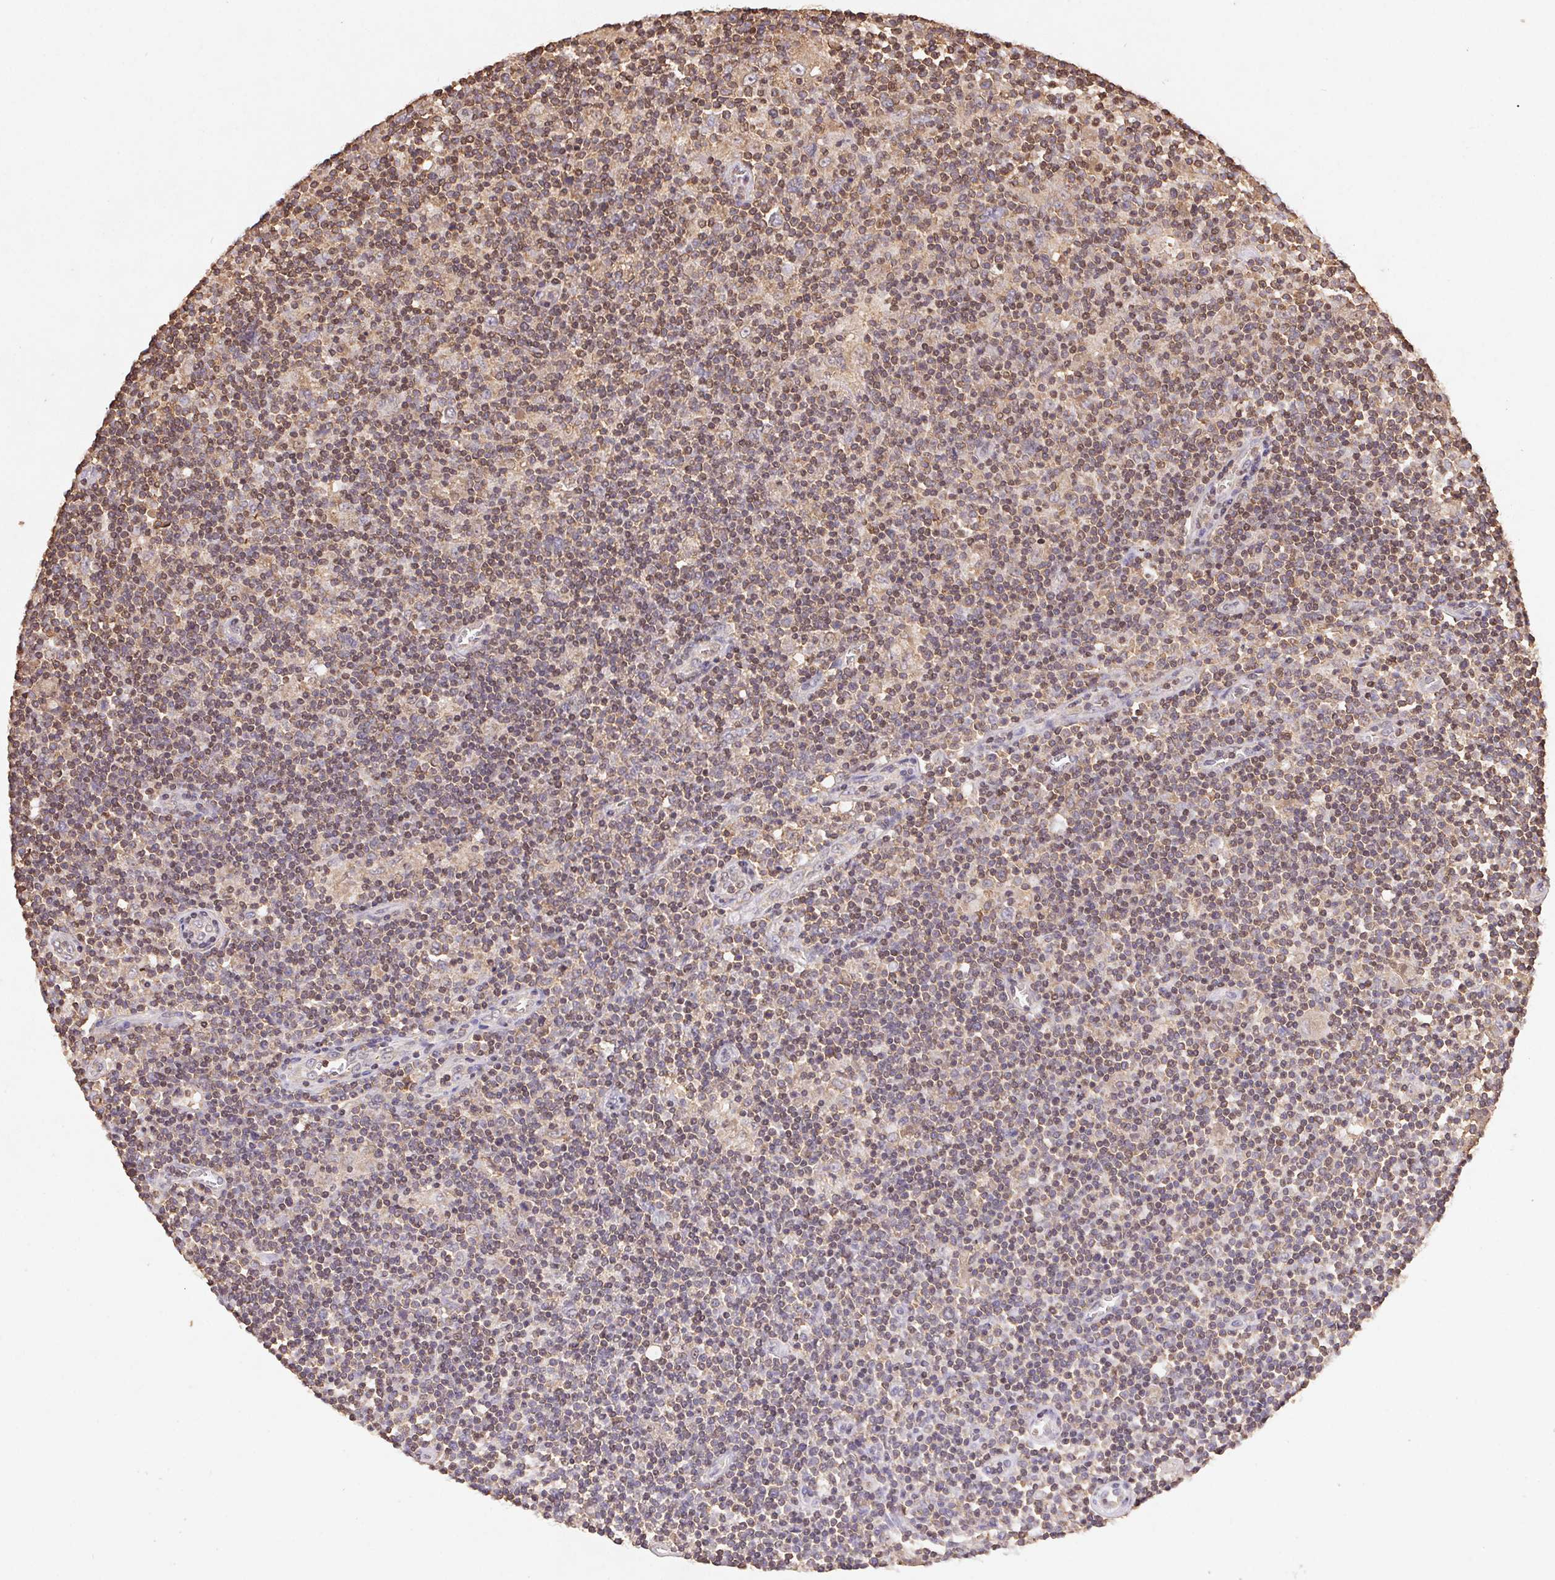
{"staining": {"intensity": "negative", "quantity": "none", "location": "none"}, "tissue": "lymphoma", "cell_type": "Tumor cells", "image_type": "cancer", "snomed": [{"axis": "morphology", "description": "Hodgkin's disease, NOS"}, {"axis": "topography", "description": "Lymph node"}], "caption": "Tumor cells are negative for protein expression in human lymphoma. The staining was performed using DAB (3,3'-diaminobenzidine) to visualize the protein expression in brown, while the nuclei were stained in blue with hematoxylin (Magnification: 20x).", "gene": "ATG10", "patient": {"sex": "male", "age": 40}}